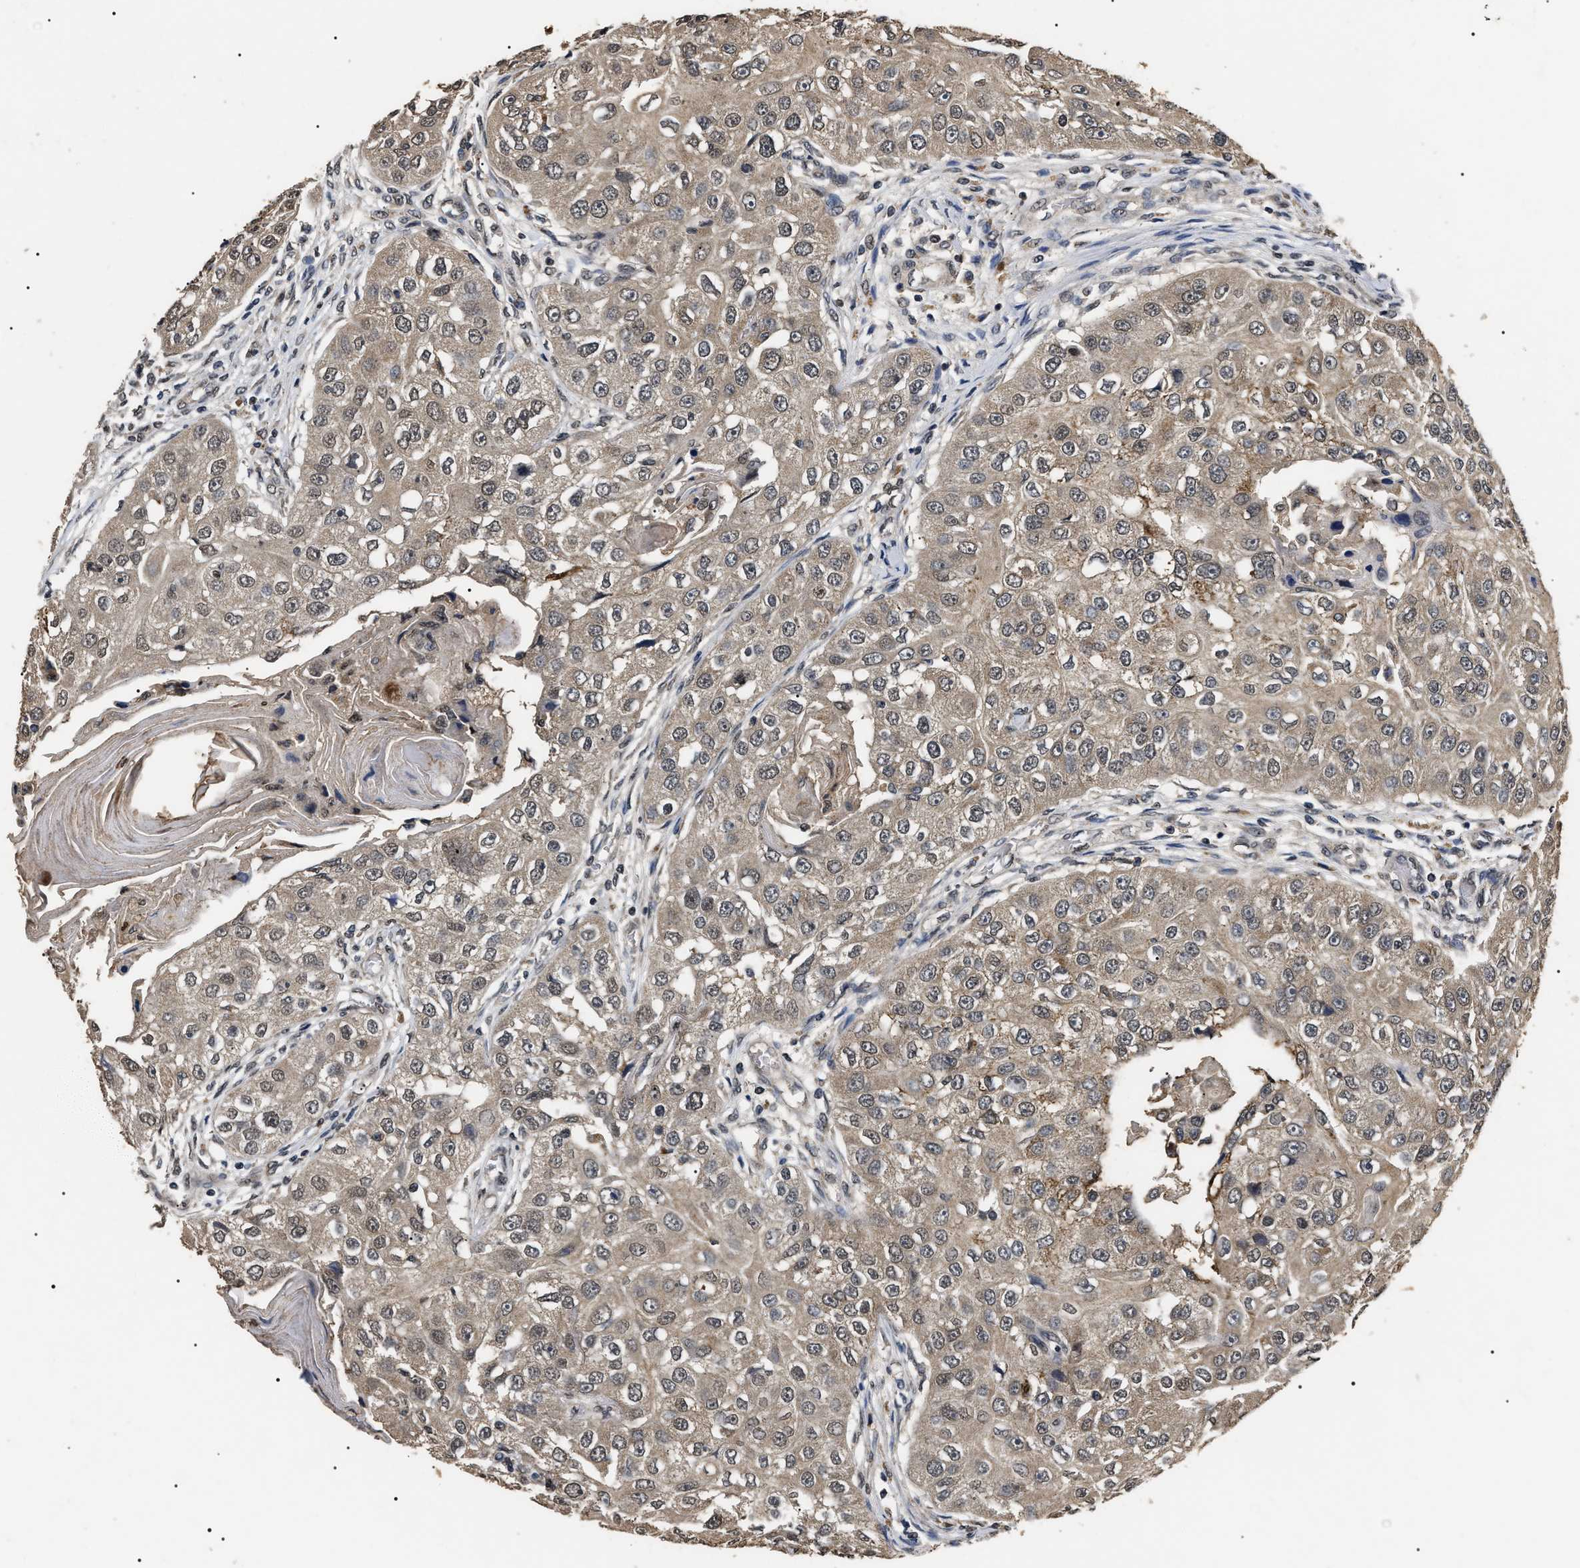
{"staining": {"intensity": "weak", "quantity": ">75%", "location": "cytoplasmic/membranous"}, "tissue": "head and neck cancer", "cell_type": "Tumor cells", "image_type": "cancer", "snomed": [{"axis": "morphology", "description": "Normal tissue, NOS"}, {"axis": "morphology", "description": "Squamous cell carcinoma, NOS"}, {"axis": "topography", "description": "Skeletal muscle"}, {"axis": "topography", "description": "Head-Neck"}], "caption": "Immunohistochemistry (IHC) photomicrograph of head and neck squamous cell carcinoma stained for a protein (brown), which displays low levels of weak cytoplasmic/membranous positivity in approximately >75% of tumor cells.", "gene": "ANP32E", "patient": {"sex": "male", "age": 51}}